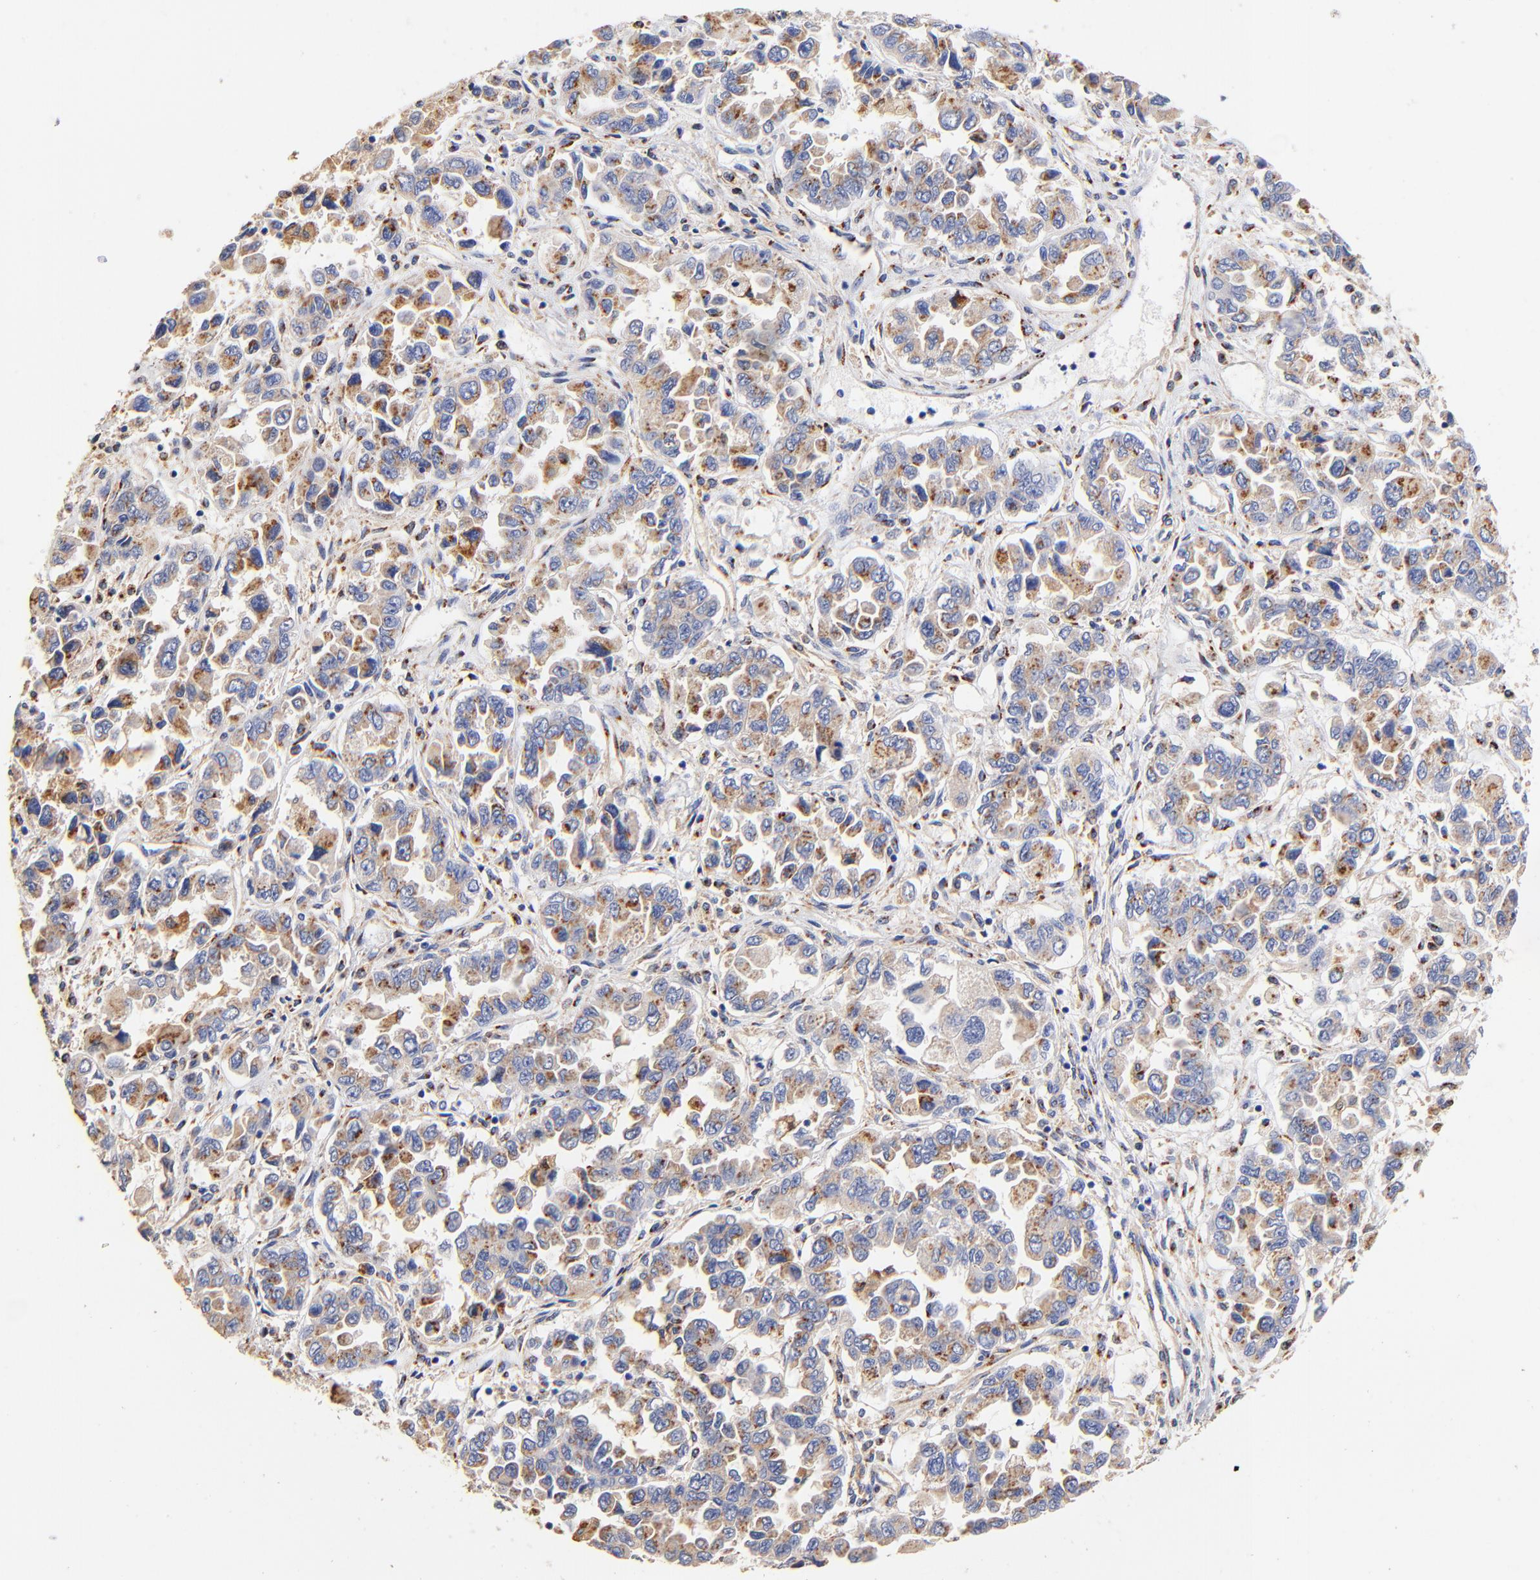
{"staining": {"intensity": "moderate", "quantity": ">75%", "location": "cytoplasmic/membranous"}, "tissue": "ovarian cancer", "cell_type": "Tumor cells", "image_type": "cancer", "snomed": [{"axis": "morphology", "description": "Cystadenocarcinoma, serous, NOS"}, {"axis": "topography", "description": "Ovary"}], "caption": "This photomicrograph shows ovarian cancer (serous cystadenocarcinoma) stained with immunohistochemistry to label a protein in brown. The cytoplasmic/membranous of tumor cells show moderate positivity for the protein. Nuclei are counter-stained blue.", "gene": "FMNL3", "patient": {"sex": "female", "age": 84}}